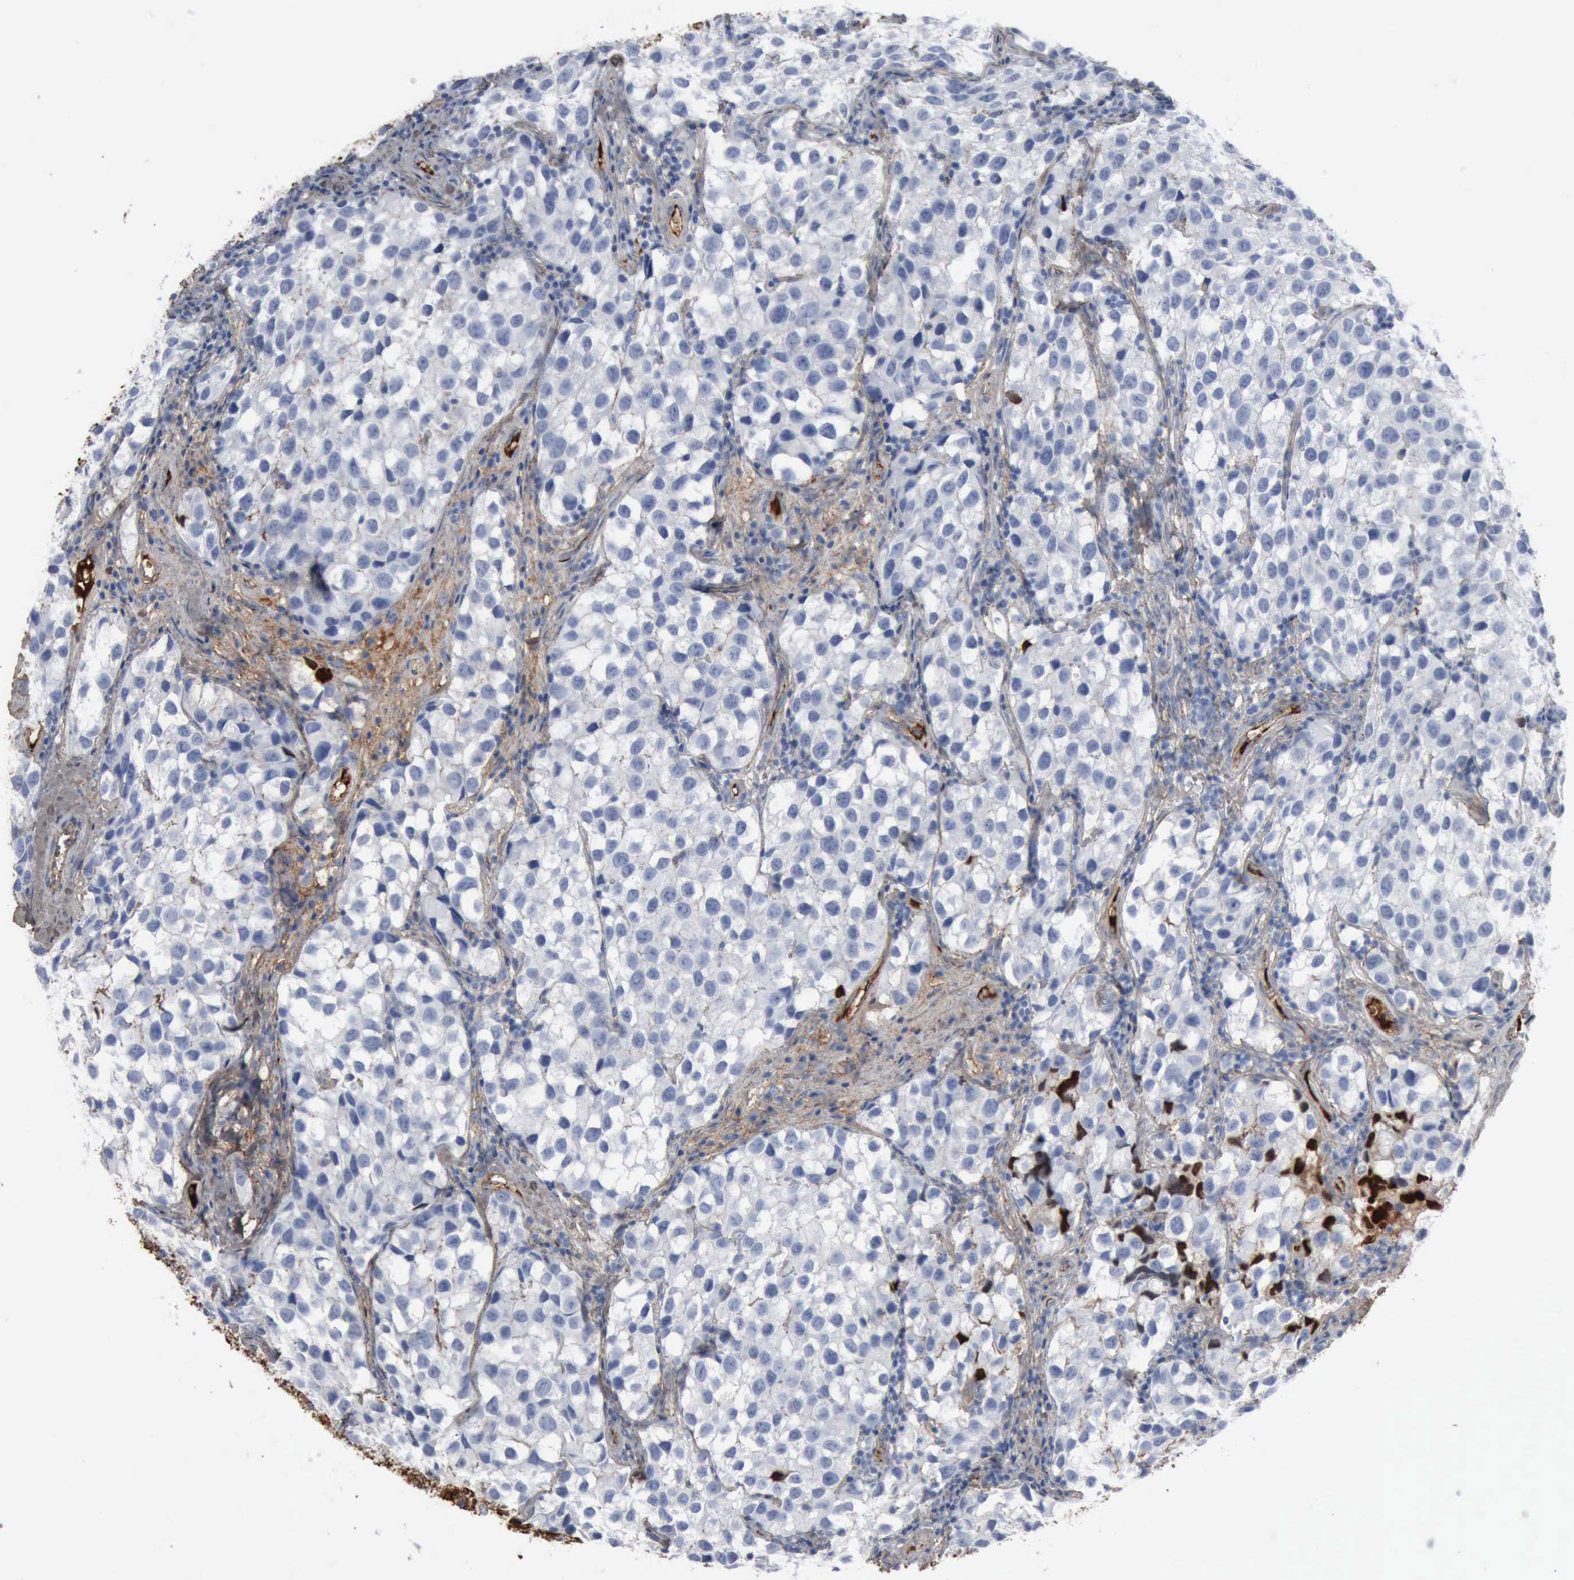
{"staining": {"intensity": "negative", "quantity": "none", "location": "none"}, "tissue": "testis cancer", "cell_type": "Tumor cells", "image_type": "cancer", "snomed": [{"axis": "morphology", "description": "Seminoma, NOS"}, {"axis": "topography", "description": "Testis"}], "caption": "Tumor cells show no significant positivity in testis cancer.", "gene": "FN1", "patient": {"sex": "male", "age": 39}}